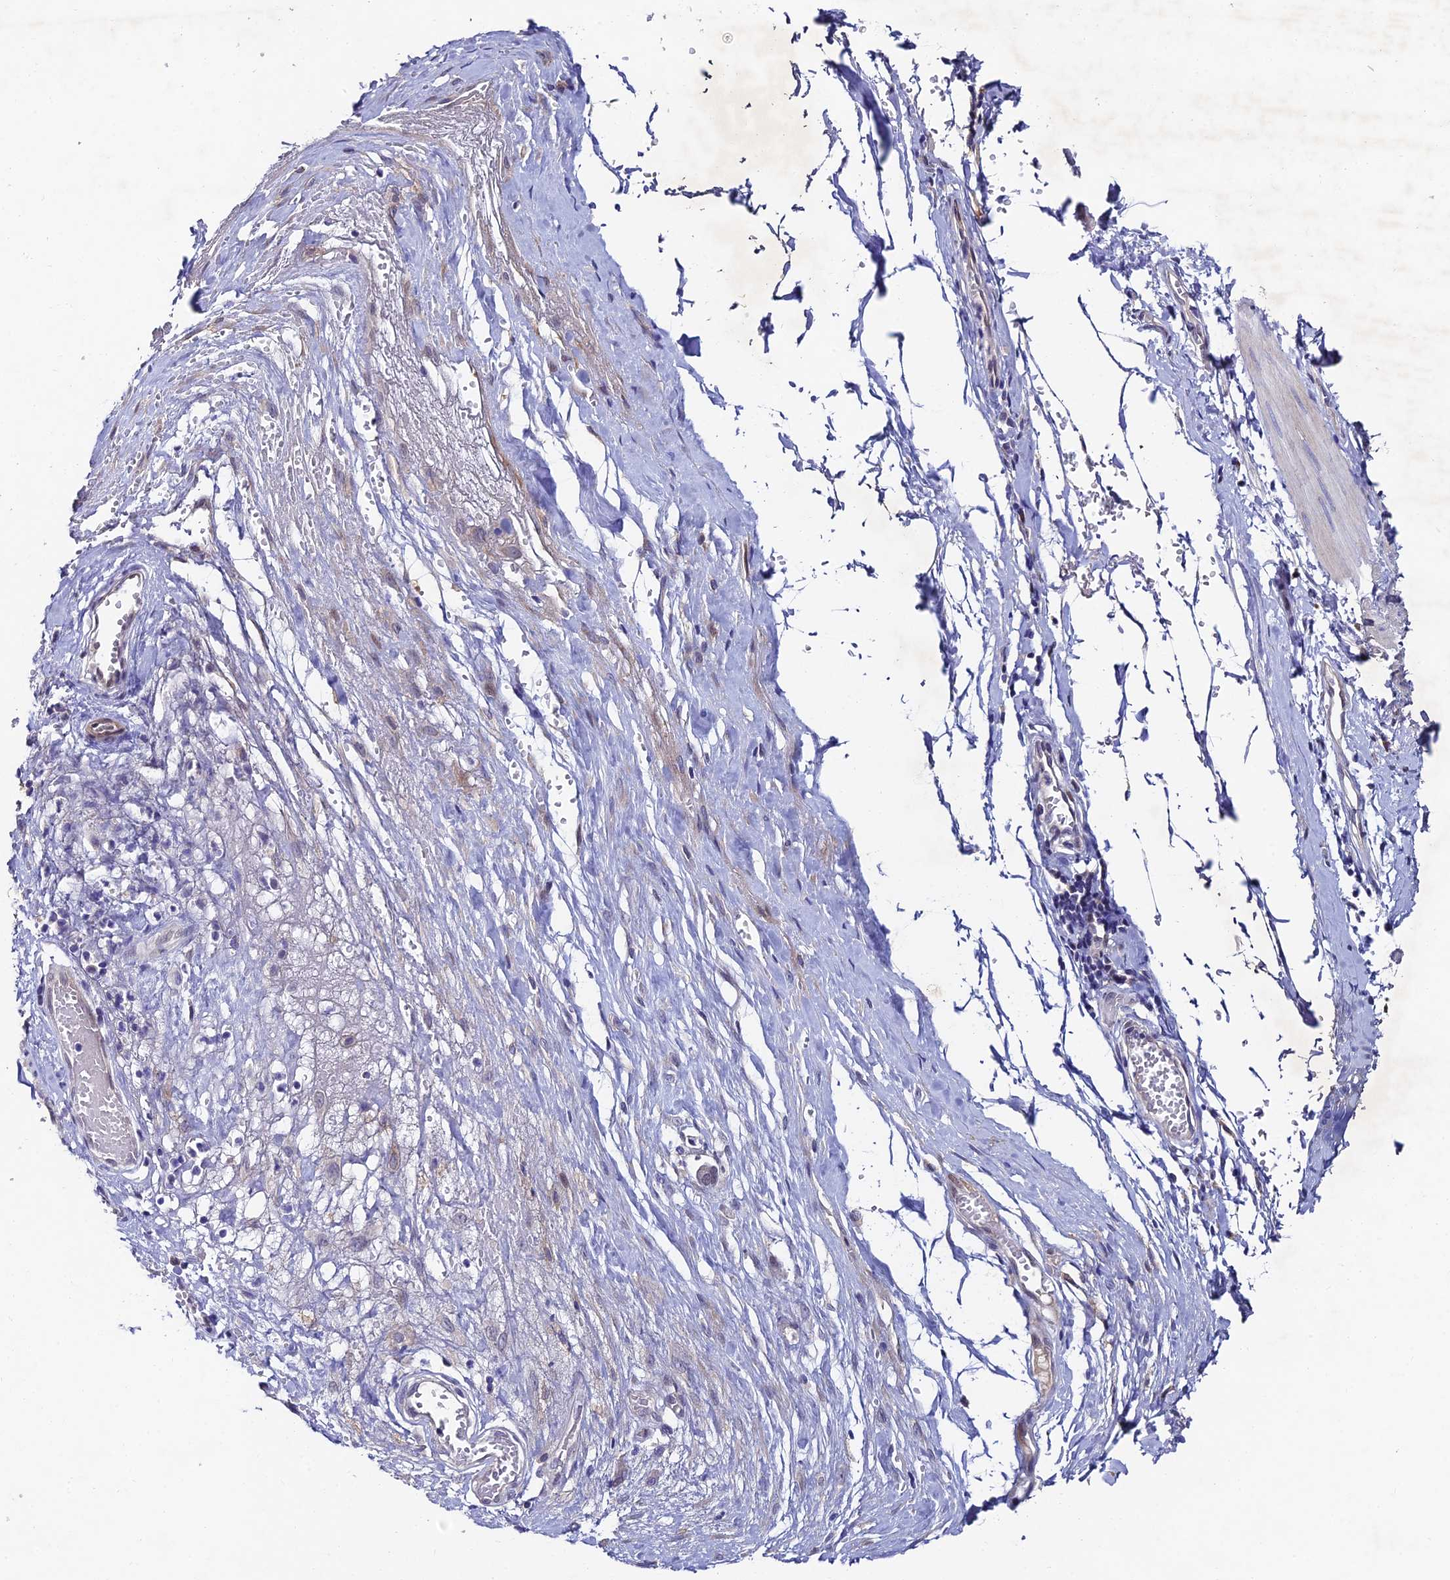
{"staining": {"intensity": "weak", "quantity": "25%-75%", "location": "cytoplasmic/membranous"}, "tissue": "smooth muscle", "cell_type": "Smooth muscle cells", "image_type": "normal", "snomed": [{"axis": "morphology", "description": "Normal tissue, NOS"}, {"axis": "morphology", "description": "Adenocarcinoma, NOS"}, {"axis": "topography", "description": "Colon"}, {"axis": "topography", "description": "Peripheral nerve tissue"}], "caption": "A high-resolution micrograph shows immunohistochemistry (IHC) staining of unremarkable smooth muscle, which exhibits weak cytoplasmic/membranous staining in about 25%-75% of smooth muscle cells.", "gene": "TRIM24", "patient": {"sex": "male", "age": 14}}